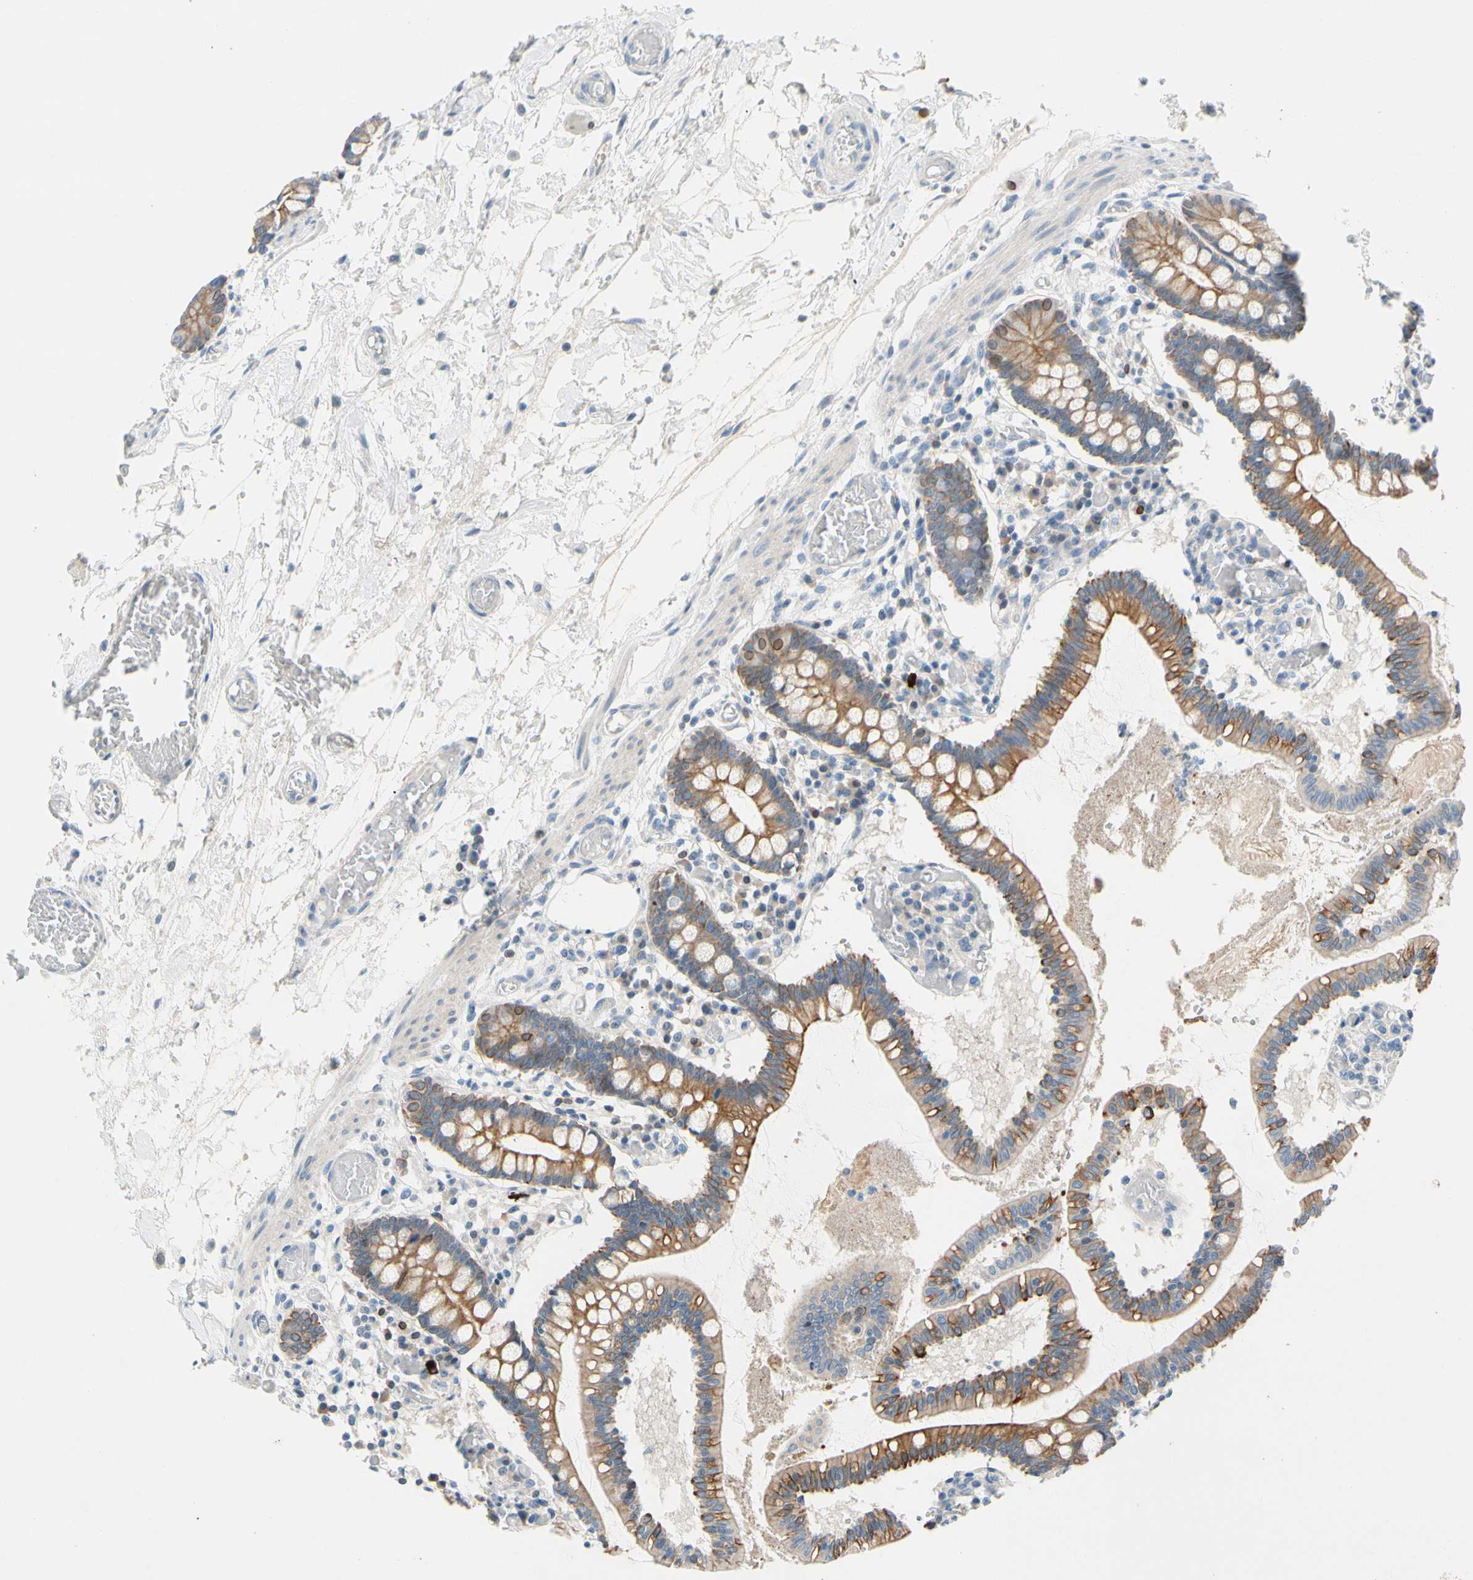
{"staining": {"intensity": "moderate", "quantity": "<25%", "location": "cytoplasmic/membranous"}, "tissue": "small intestine", "cell_type": "Glandular cells", "image_type": "normal", "snomed": [{"axis": "morphology", "description": "Normal tissue, NOS"}, {"axis": "topography", "description": "Small intestine"}], "caption": "Immunohistochemical staining of normal human small intestine demonstrates <25% levels of moderate cytoplasmic/membranous protein positivity in about <25% of glandular cells. (brown staining indicates protein expression, while blue staining denotes nuclei).", "gene": "ZNF132", "patient": {"sex": "female", "age": 61}}